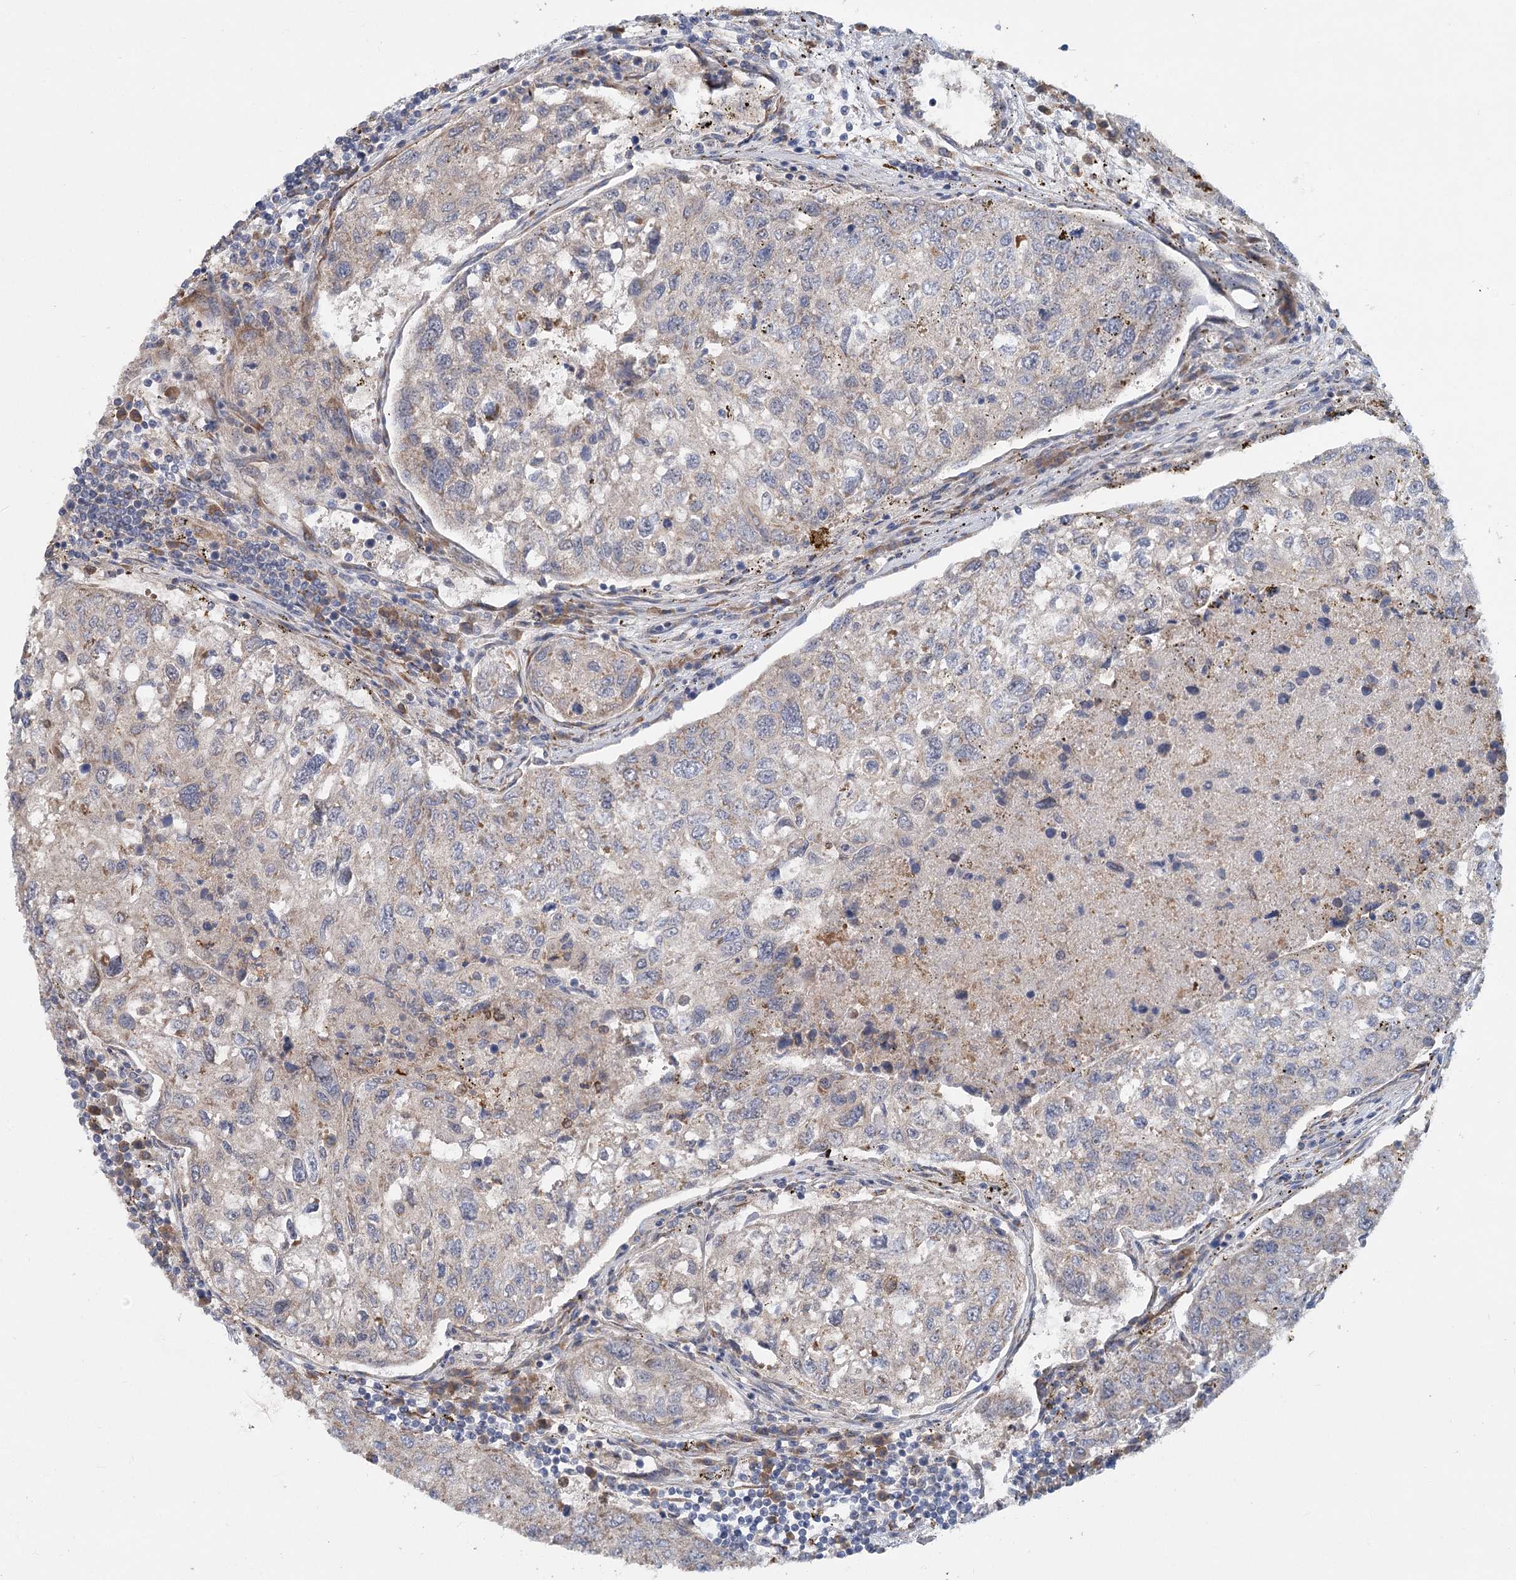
{"staining": {"intensity": "weak", "quantity": "<25%", "location": "cytoplasmic/membranous"}, "tissue": "urothelial cancer", "cell_type": "Tumor cells", "image_type": "cancer", "snomed": [{"axis": "morphology", "description": "Urothelial carcinoma, High grade"}, {"axis": "topography", "description": "Lymph node"}, {"axis": "topography", "description": "Urinary bladder"}], "caption": "IHC of human high-grade urothelial carcinoma reveals no positivity in tumor cells. (Brightfield microscopy of DAB (3,3'-diaminobenzidine) IHC at high magnification).", "gene": "CIB4", "patient": {"sex": "male", "age": 51}}